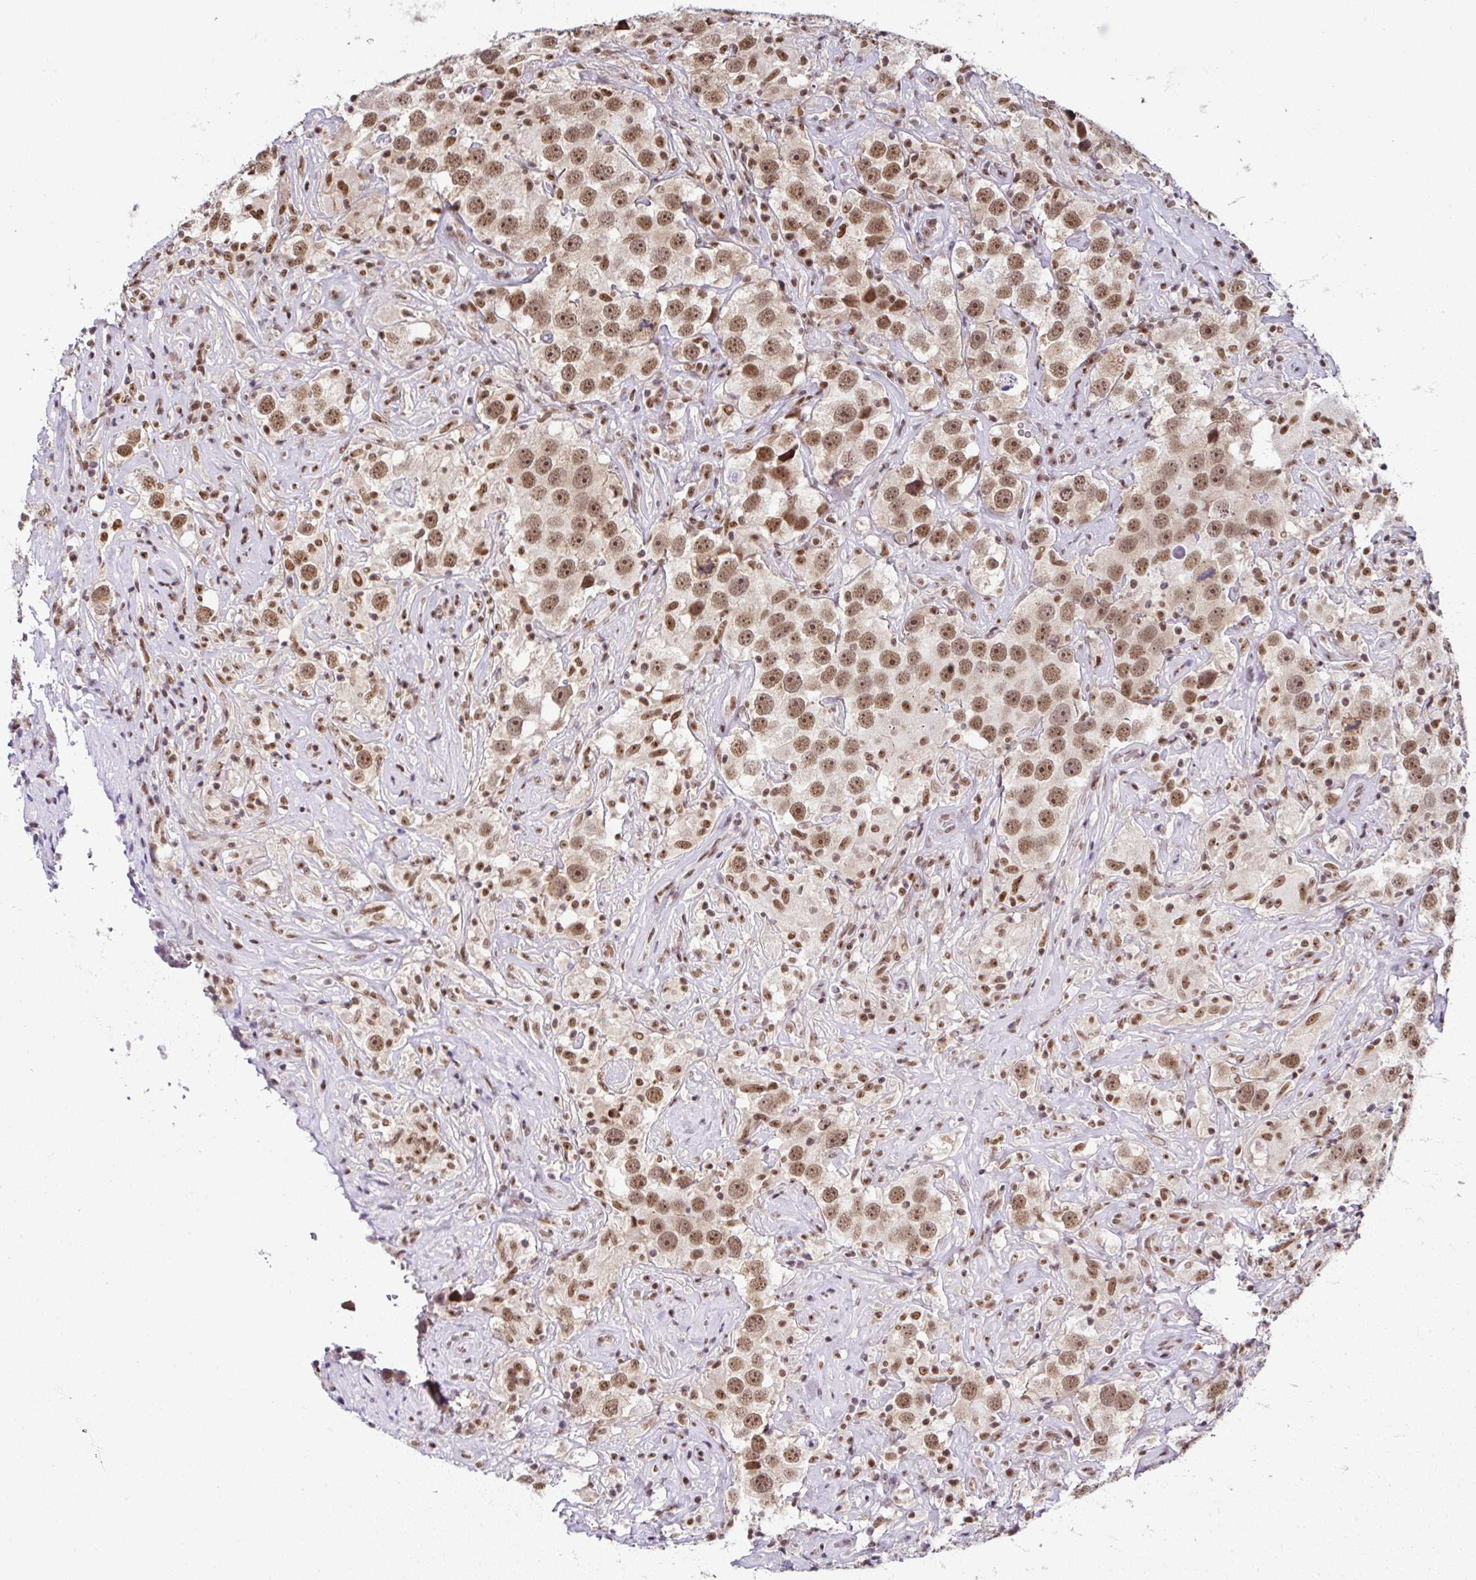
{"staining": {"intensity": "moderate", "quantity": ">75%", "location": "nuclear"}, "tissue": "testis cancer", "cell_type": "Tumor cells", "image_type": "cancer", "snomed": [{"axis": "morphology", "description": "Seminoma, NOS"}, {"axis": "topography", "description": "Testis"}], "caption": "Immunohistochemistry (IHC) micrograph of neoplastic tissue: testis cancer stained using immunohistochemistry (IHC) displays medium levels of moderate protein expression localized specifically in the nuclear of tumor cells, appearing as a nuclear brown color.", "gene": "PTPN2", "patient": {"sex": "male", "age": 49}}